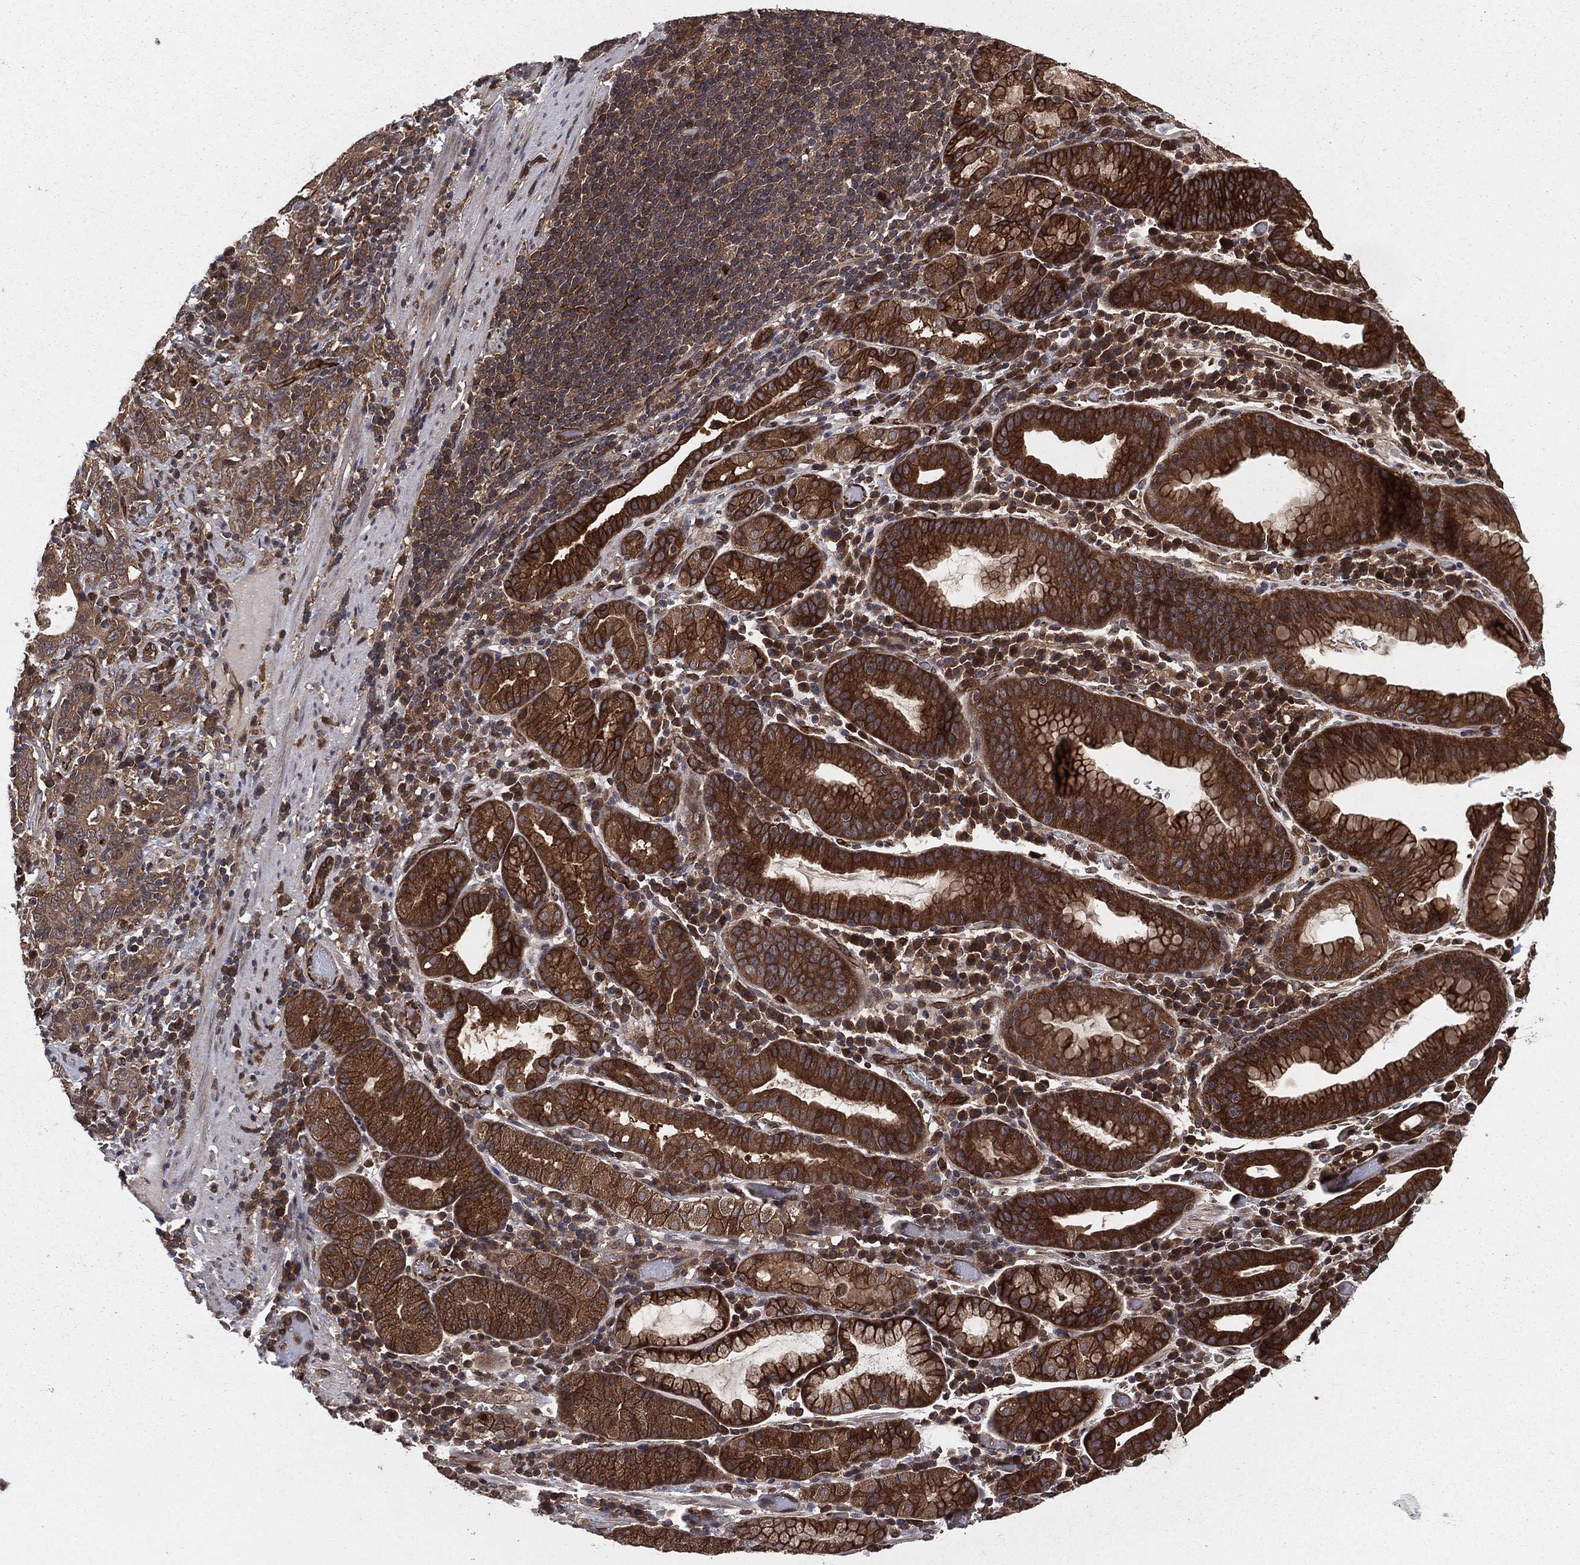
{"staining": {"intensity": "strong", "quantity": "25%-75%", "location": "cytoplasmic/membranous"}, "tissue": "stomach cancer", "cell_type": "Tumor cells", "image_type": "cancer", "snomed": [{"axis": "morphology", "description": "Adenocarcinoma, NOS"}, {"axis": "topography", "description": "Stomach"}], "caption": "IHC (DAB (3,3'-diaminobenzidine)) staining of human adenocarcinoma (stomach) exhibits strong cytoplasmic/membranous protein staining in about 25%-75% of tumor cells. (DAB IHC with brightfield microscopy, high magnification).", "gene": "CERT1", "patient": {"sex": "male", "age": 79}}